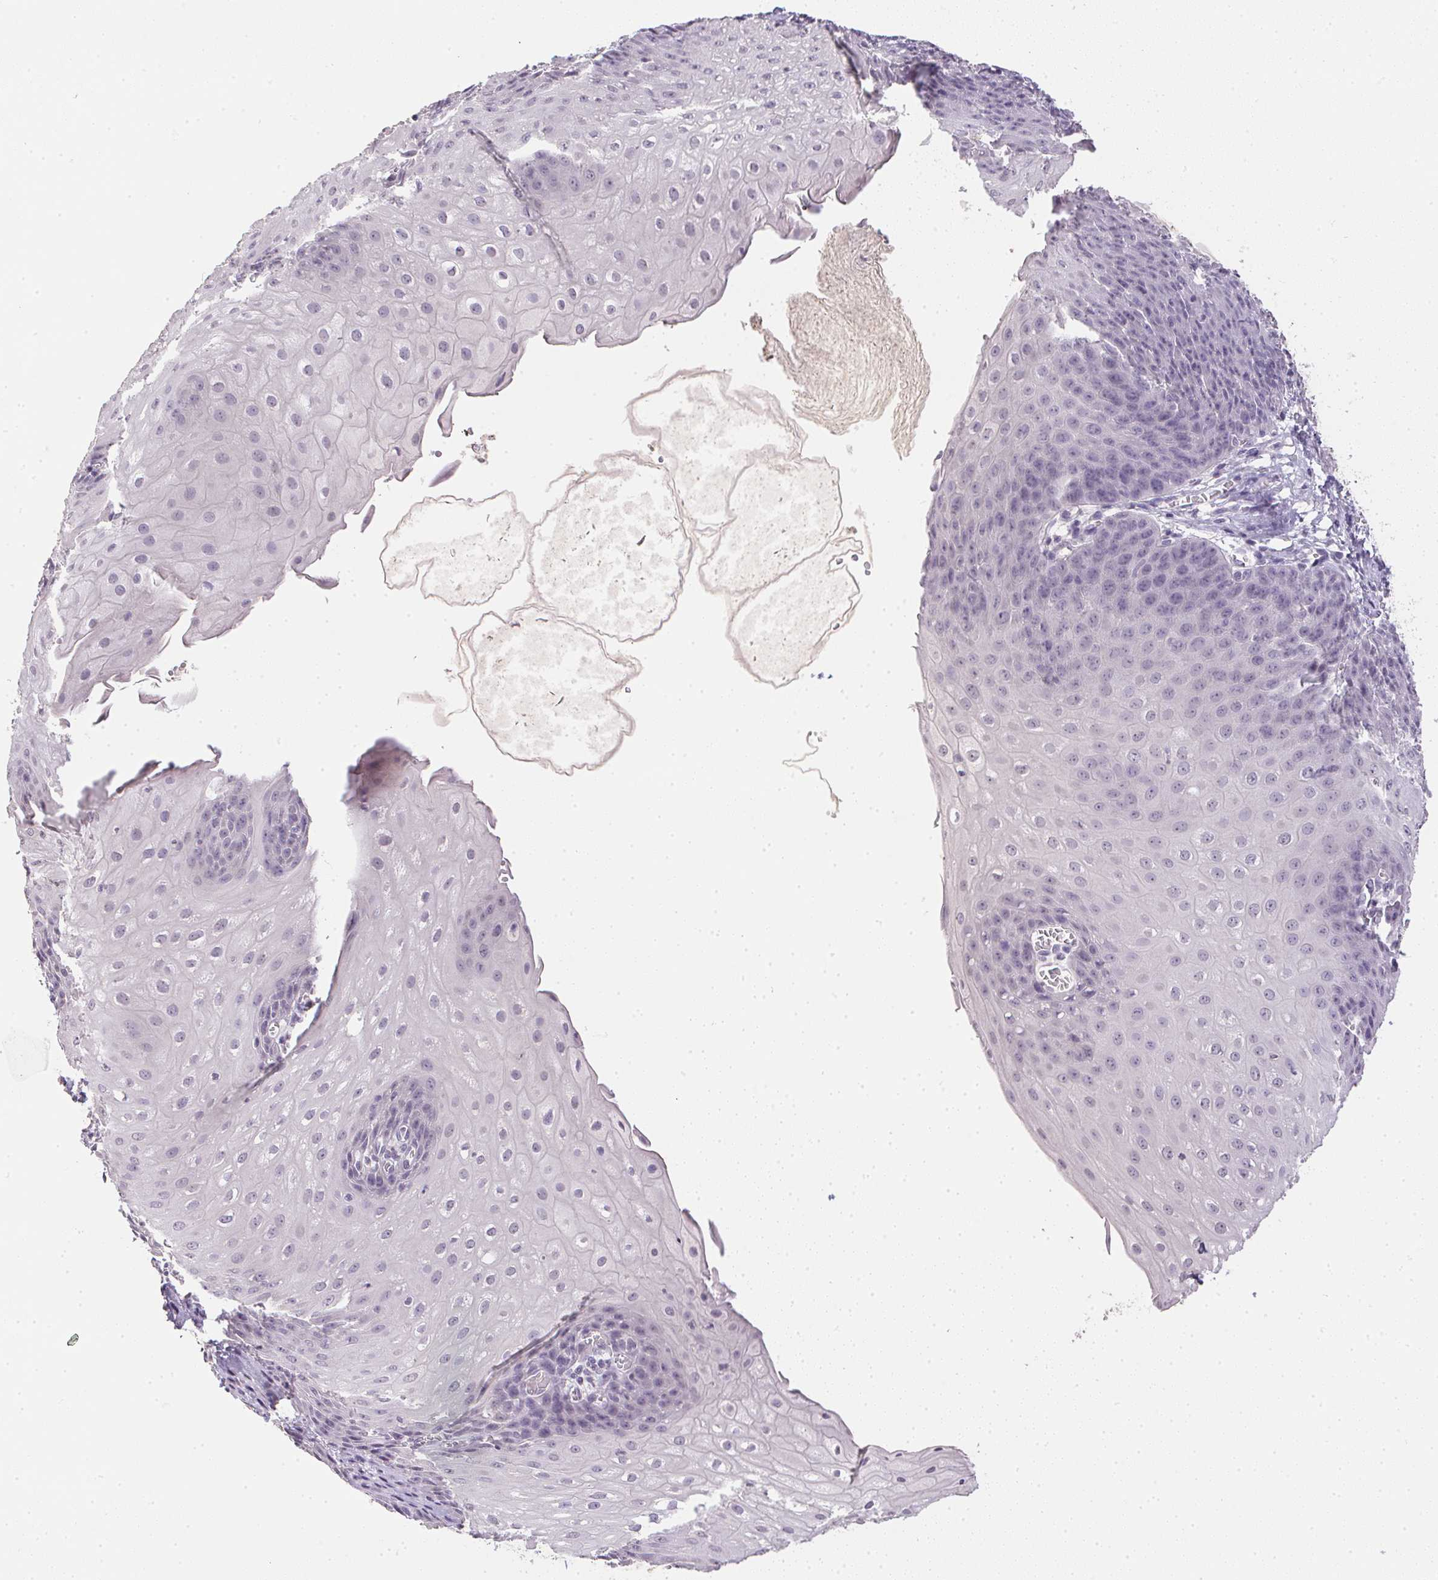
{"staining": {"intensity": "negative", "quantity": "none", "location": "none"}, "tissue": "esophagus", "cell_type": "Squamous epithelial cells", "image_type": "normal", "snomed": [{"axis": "morphology", "description": "Normal tissue, NOS"}, {"axis": "topography", "description": "Esophagus"}], "caption": "The micrograph displays no staining of squamous epithelial cells in benign esophagus. (DAB IHC with hematoxylin counter stain).", "gene": "PPY", "patient": {"sex": "male", "age": 71}}